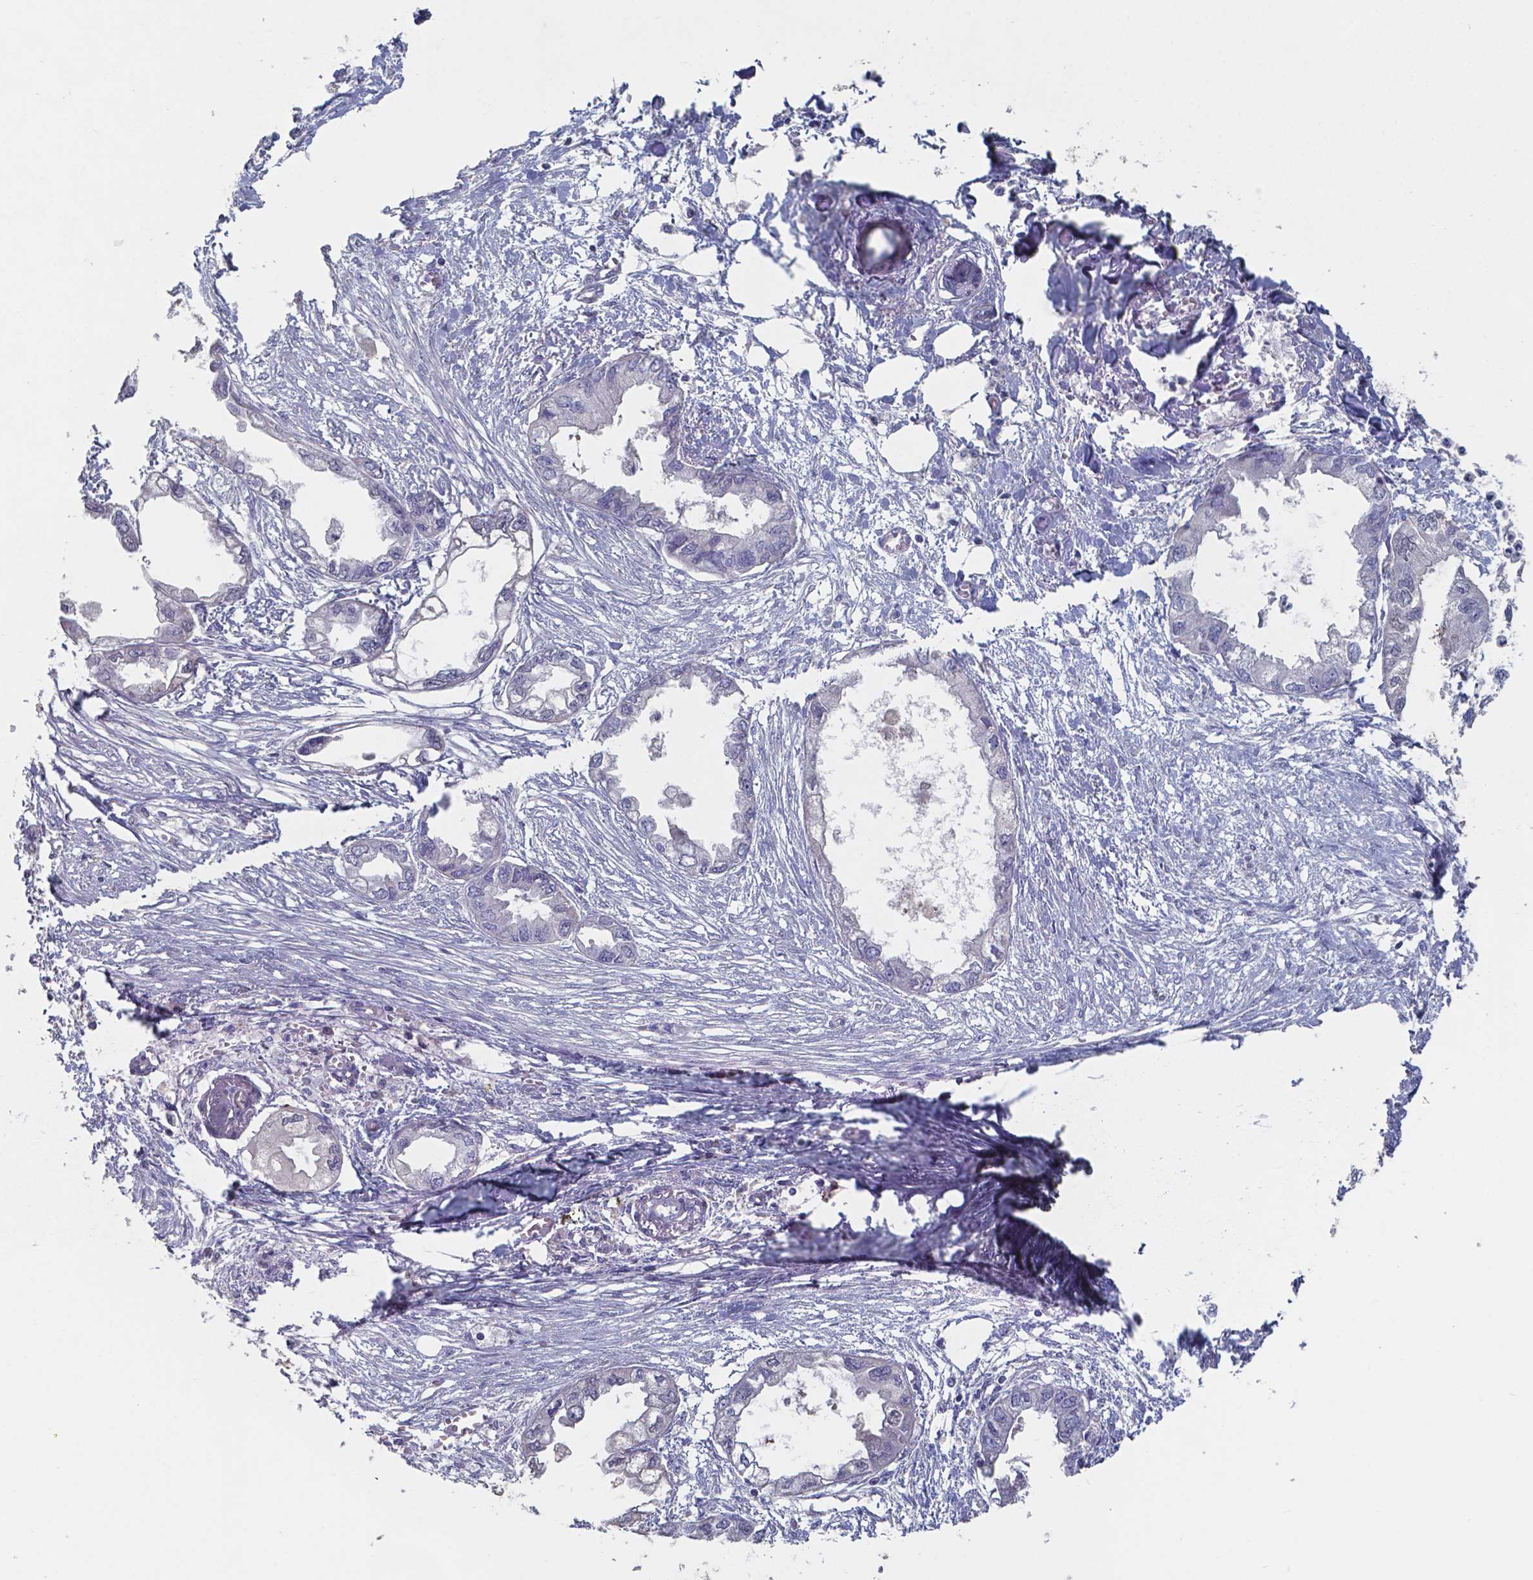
{"staining": {"intensity": "negative", "quantity": "none", "location": "none"}, "tissue": "endometrial cancer", "cell_type": "Tumor cells", "image_type": "cancer", "snomed": [{"axis": "morphology", "description": "Adenocarcinoma, NOS"}, {"axis": "morphology", "description": "Adenocarcinoma, metastatic, NOS"}, {"axis": "topography", "description": "Adipose tissue"}, {"axis": "topography", "description": "Endometrium"}], "caption": "Image shows no protein positivity in tumor cells of adenocarcinoma (endometrial) tissue.", "gene": "FOXJ1", "patient": {"sex": "female", "age": 67}}